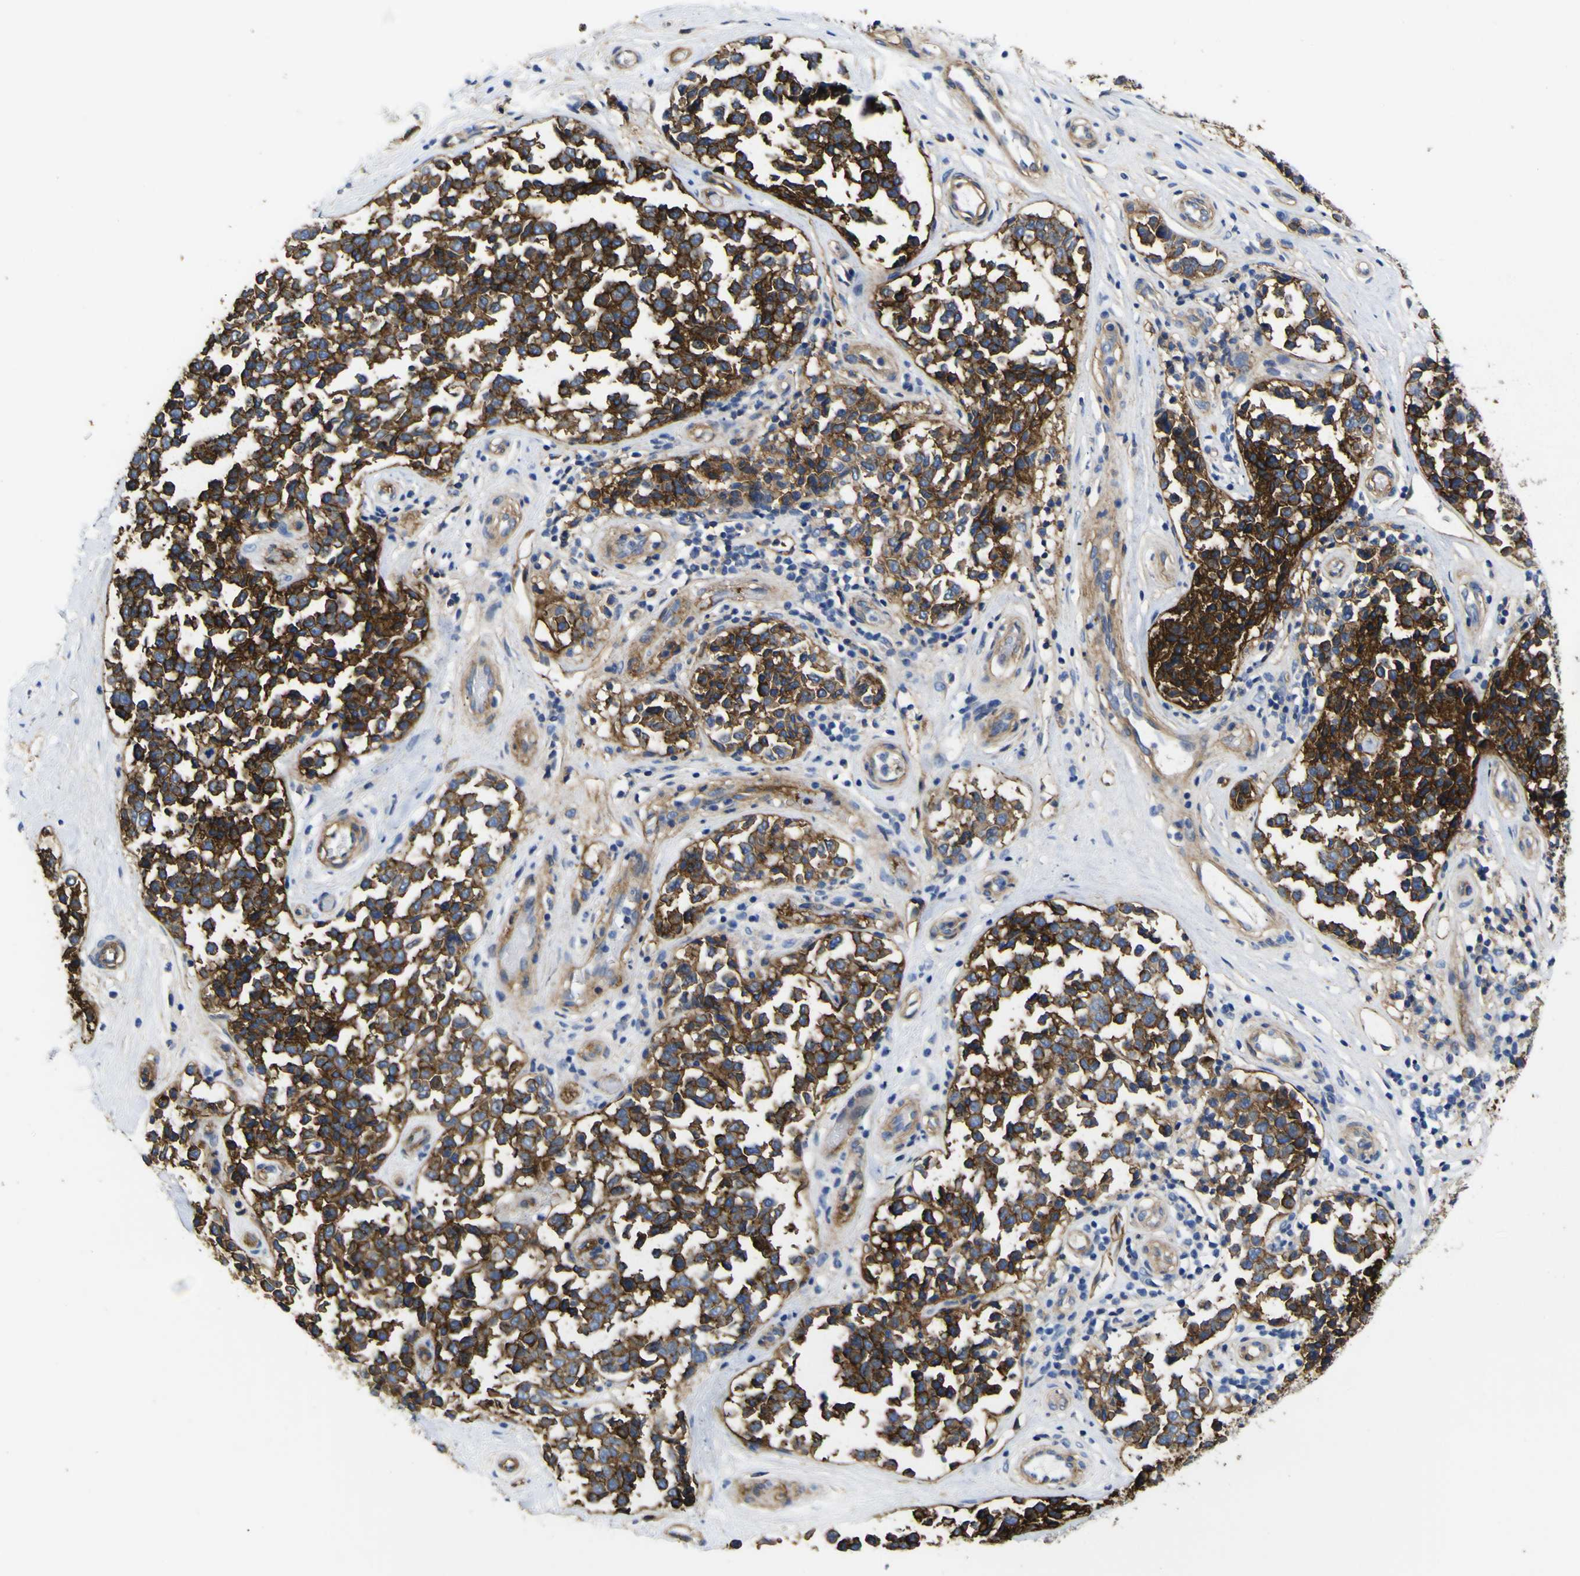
{"staining": {"intensity": "strong", "quantity": ">75%", "location": "cytoplasmic/membranous"}, "tissue": "melanoma", "cell_type": "Tumor cells", "image_type": "cancer", "snomed": [{"axis": "morphology", "description": "Malignant melanoma, NOS"}, {"axis": "topography", "description": "Skin"}], "caption": "About >75% of tumor cells in human melanoma demonstrate strong cytoplasmic/membranous protein expression as visualized by brown immunohistochemical staining.", "gene": "CD151", "patient": {"sex": "female", "age": 64}}